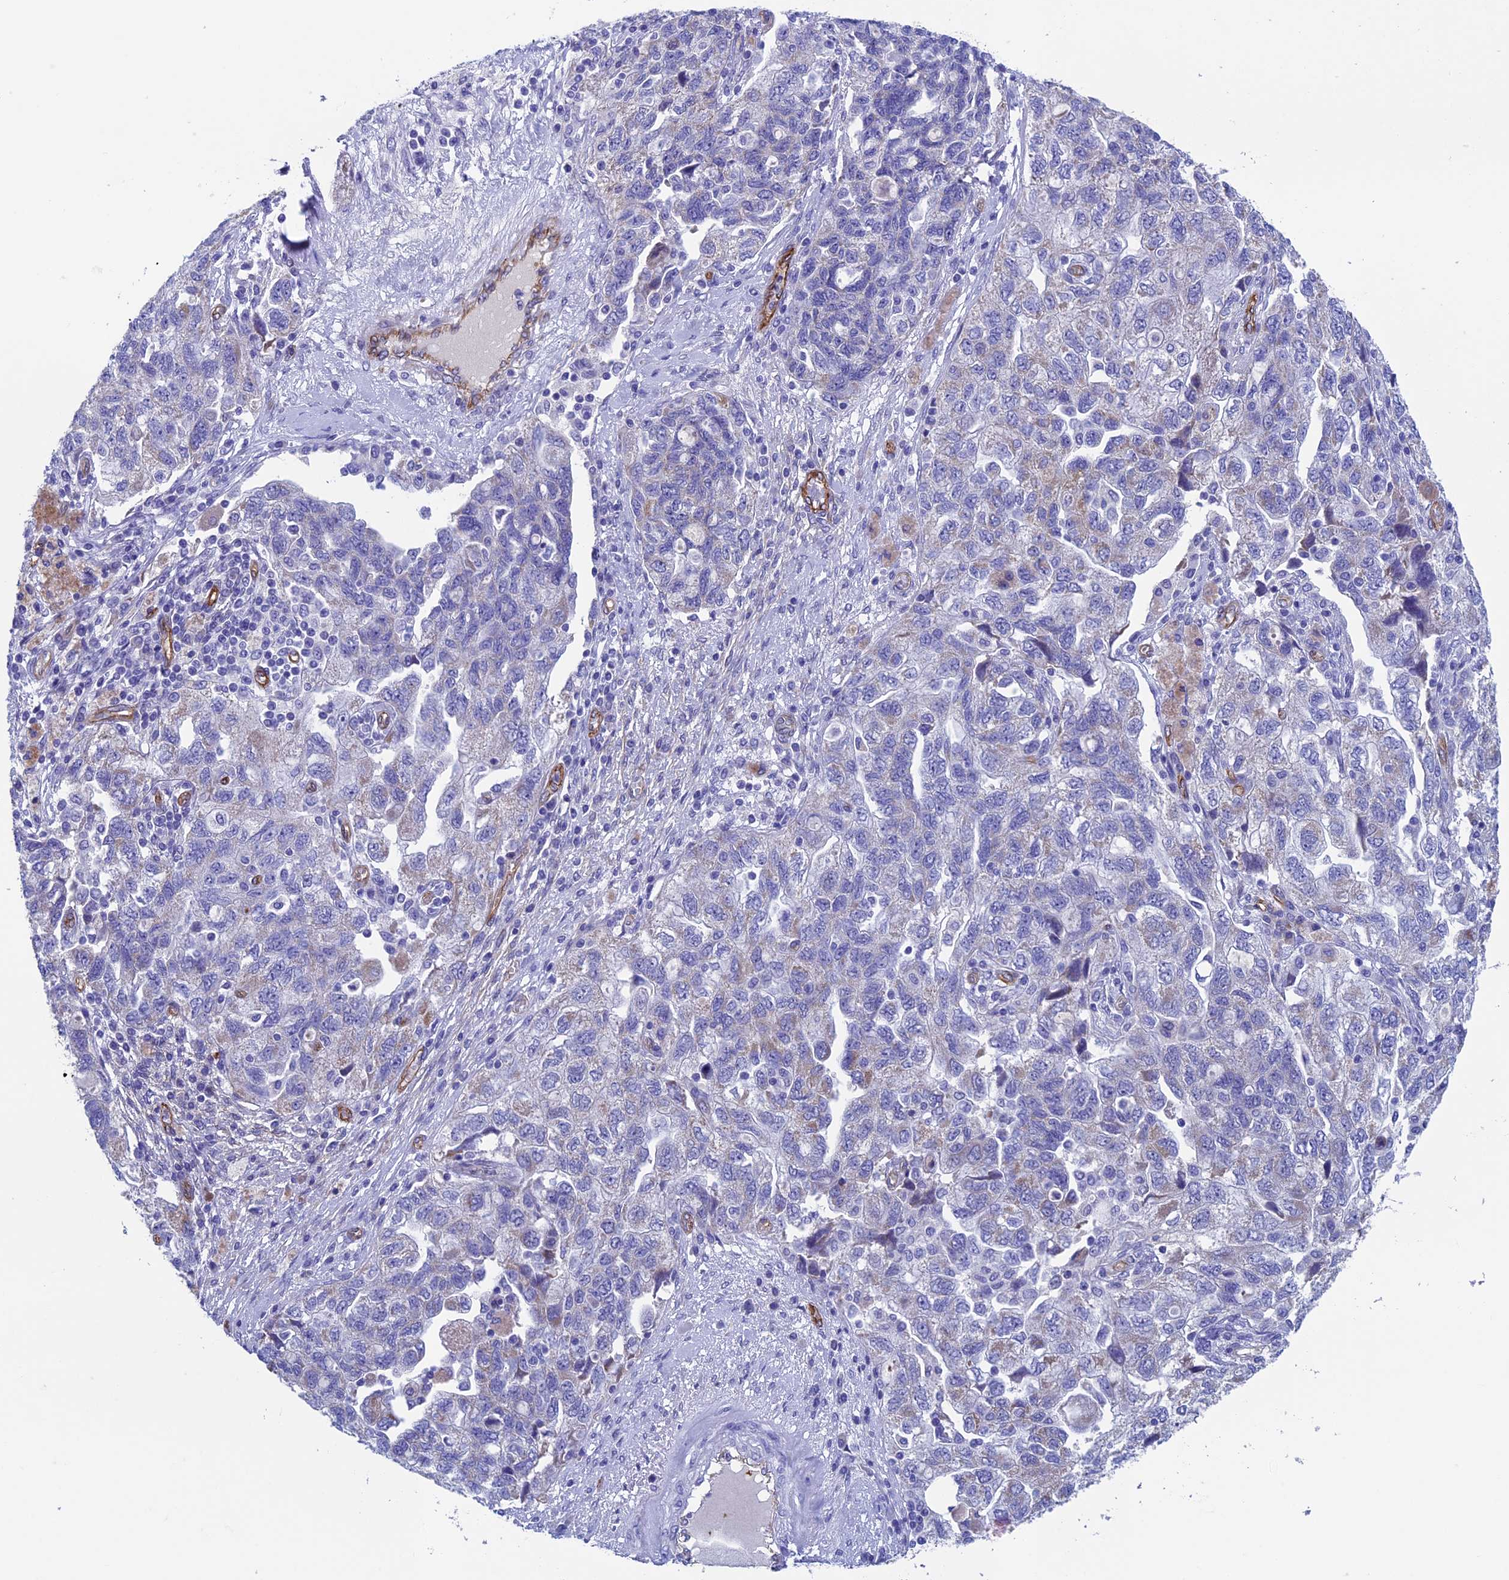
{"staining": {"intensity": "negative", "quantity": "none", "location": "none"}, "tissue": "ovarian cancer", "cell_type": "Tumor cells", "image_type": "cancer", "snomed": [{"axis": "morphology", "description": "Carcinoma, NOS"}, {"axis": "morphology", "description": "Cystadenocarcinoma, serous, NOS"}, {"axis": "topography", "description": "Ovary"}], "caption": "Human ovarian cancer stained for a protein using immunohistochemistry shows no positivity in tumor cells.", "gene": "INSYN1", "patient": {"sex": "female", "age": 69}}